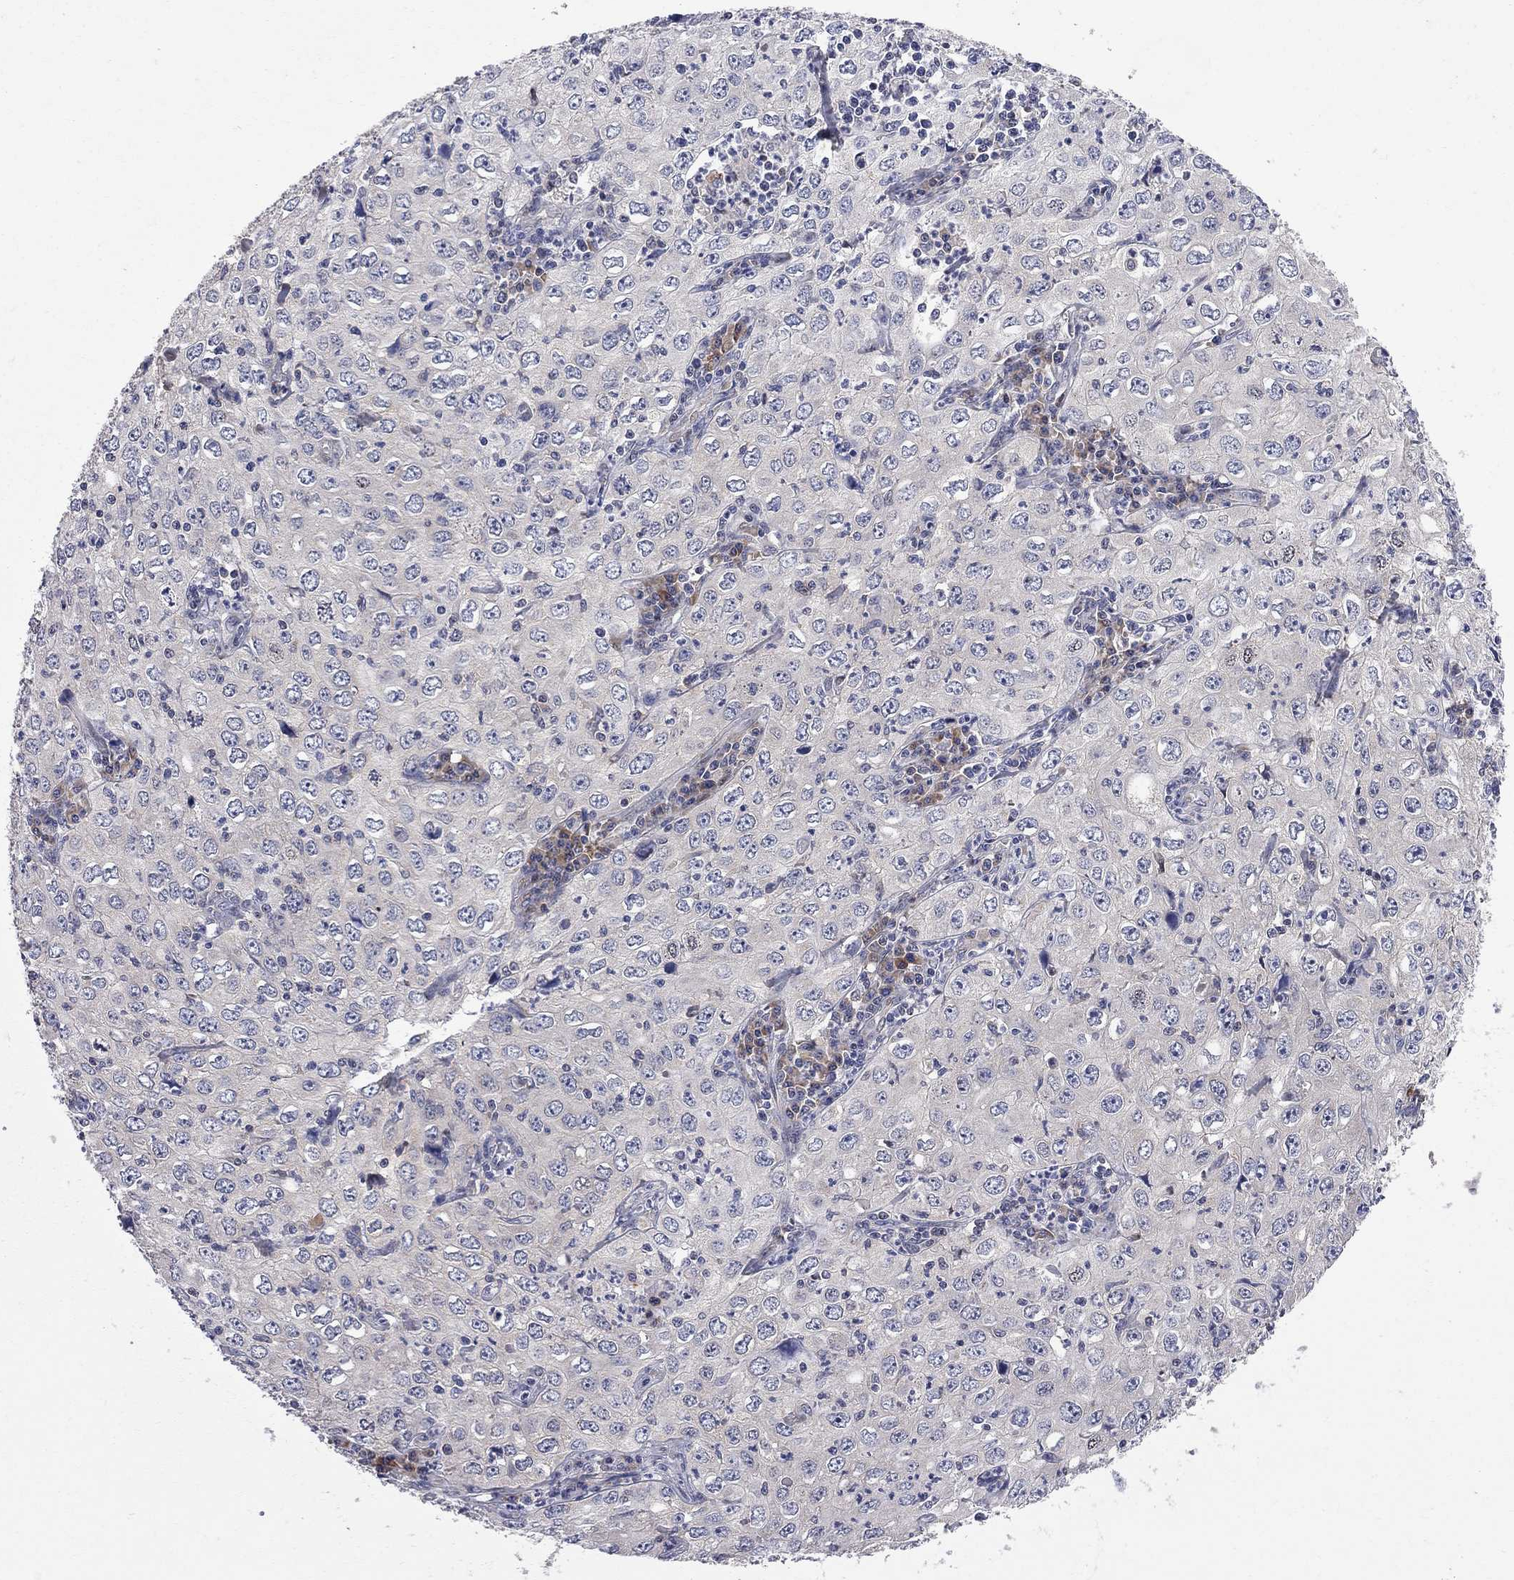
{"staining": {"intensity": "negative", "quantity": "none", "location": "none"}, "tissue": "cervical cancer", "cell_type": "Tumor cells", "image_type": "cancer", "snomed": [{"axis": "morphology", "description": "Squamous cell carcinoma, NOS"}, {"axis": "topography", "description": "Cervix"}], "caption": "The image demonstrates no staining of tumor cells in squamous cell carcinoma (cervical).", "gene": "CNOT11", "patient": {"sex": "female", "age": 24}}